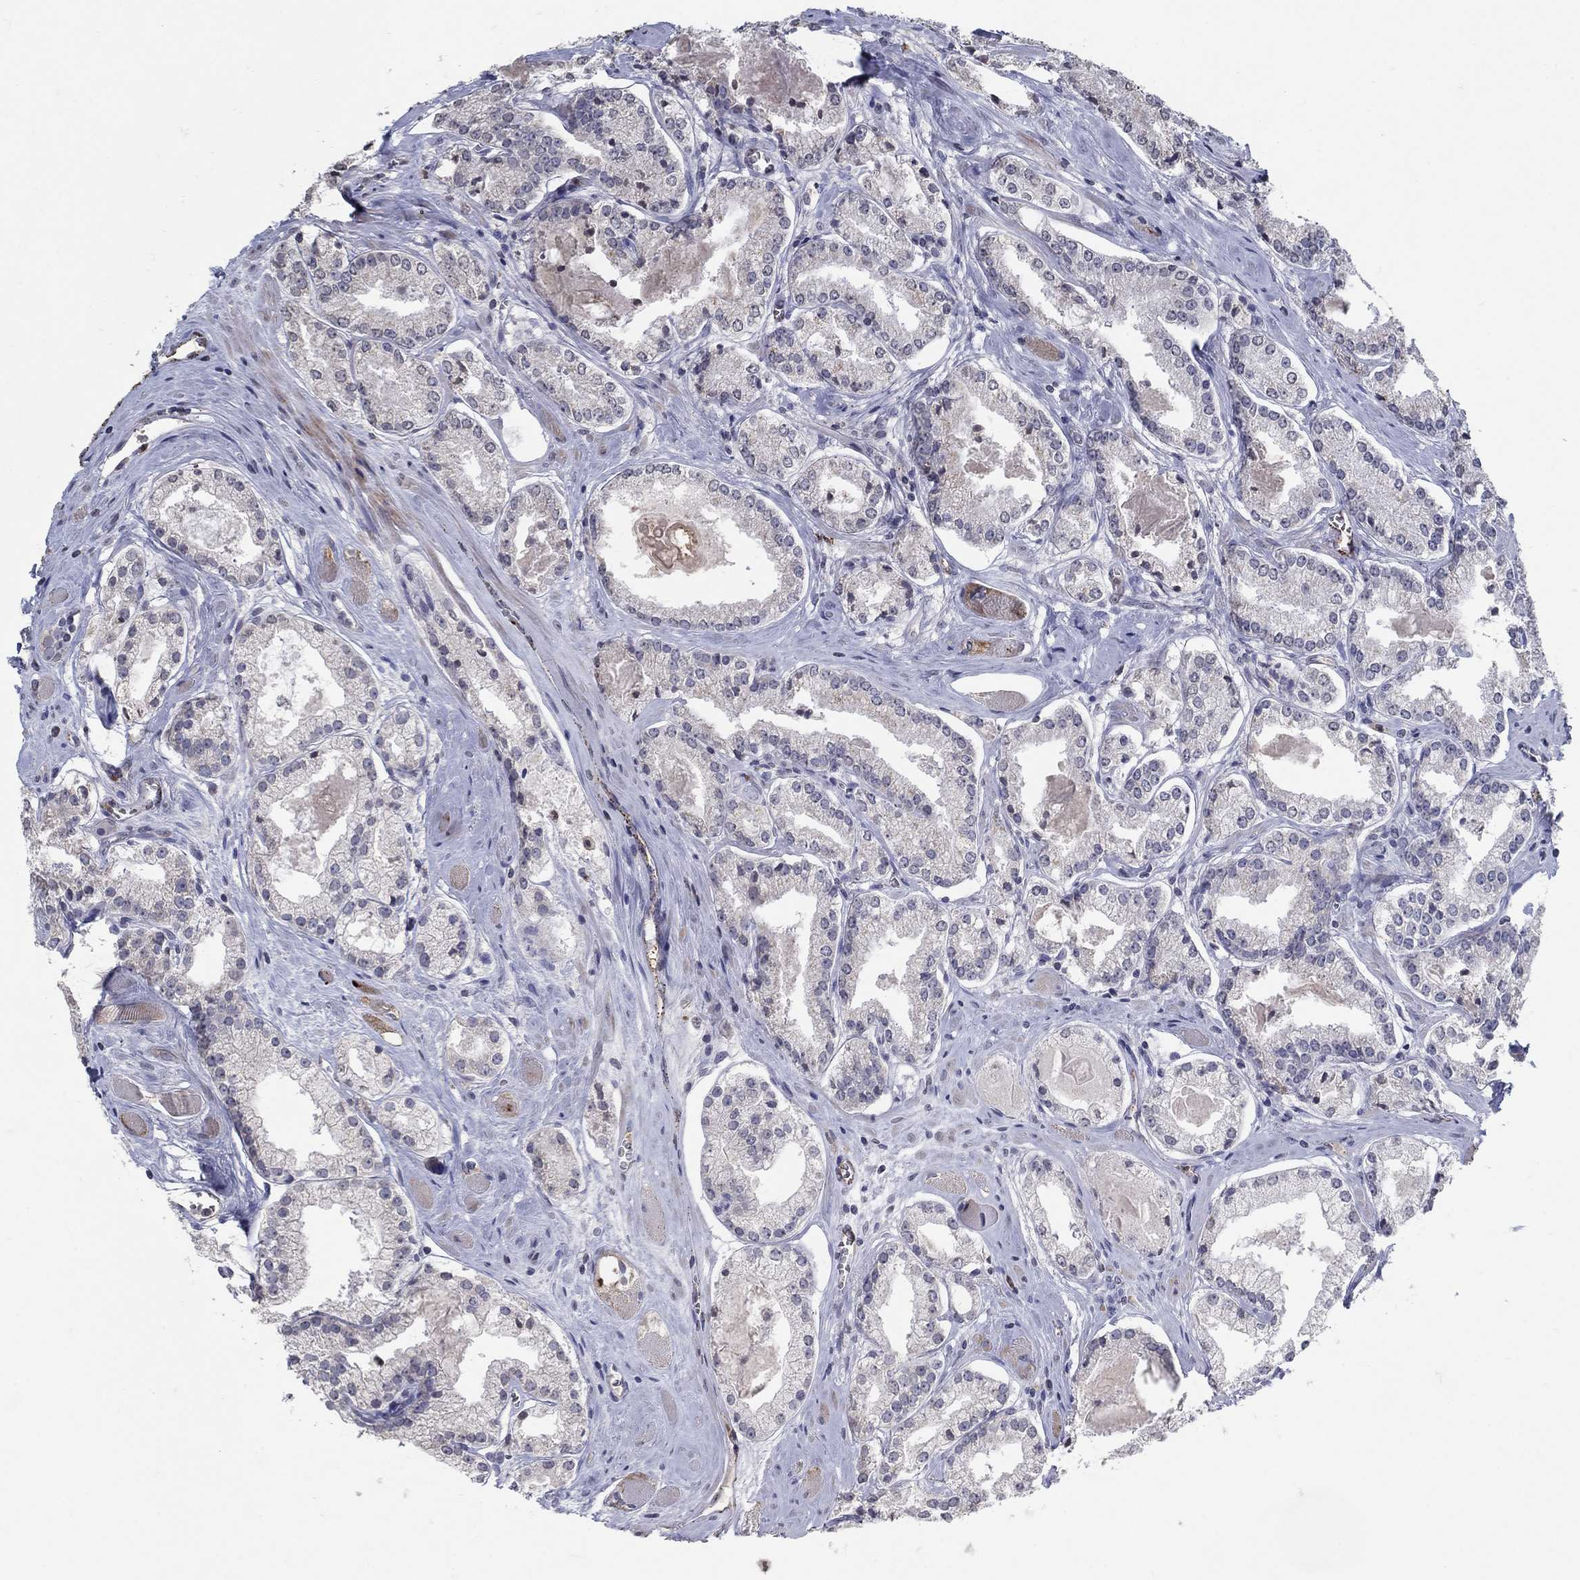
{"staining": {"intensity": "negative", "quantity": "none", "location": "none"}, "tissue": "prostate cancer", "cell_type": "Tumor cells", "image_type": "cancer", "snomed": [{"axis": "morphology", "description": "Adenocarcinoma, NOS"}, {"axis": "topography", "description": "Prostate"}], "caption": "This is an immunohistochemistry (IHC) histopathology image of human prostate adenocarcinoma. There is no staining in tumor cells.", "gene": "TINAG", "patient": {"sex": "male", "age": 72}}